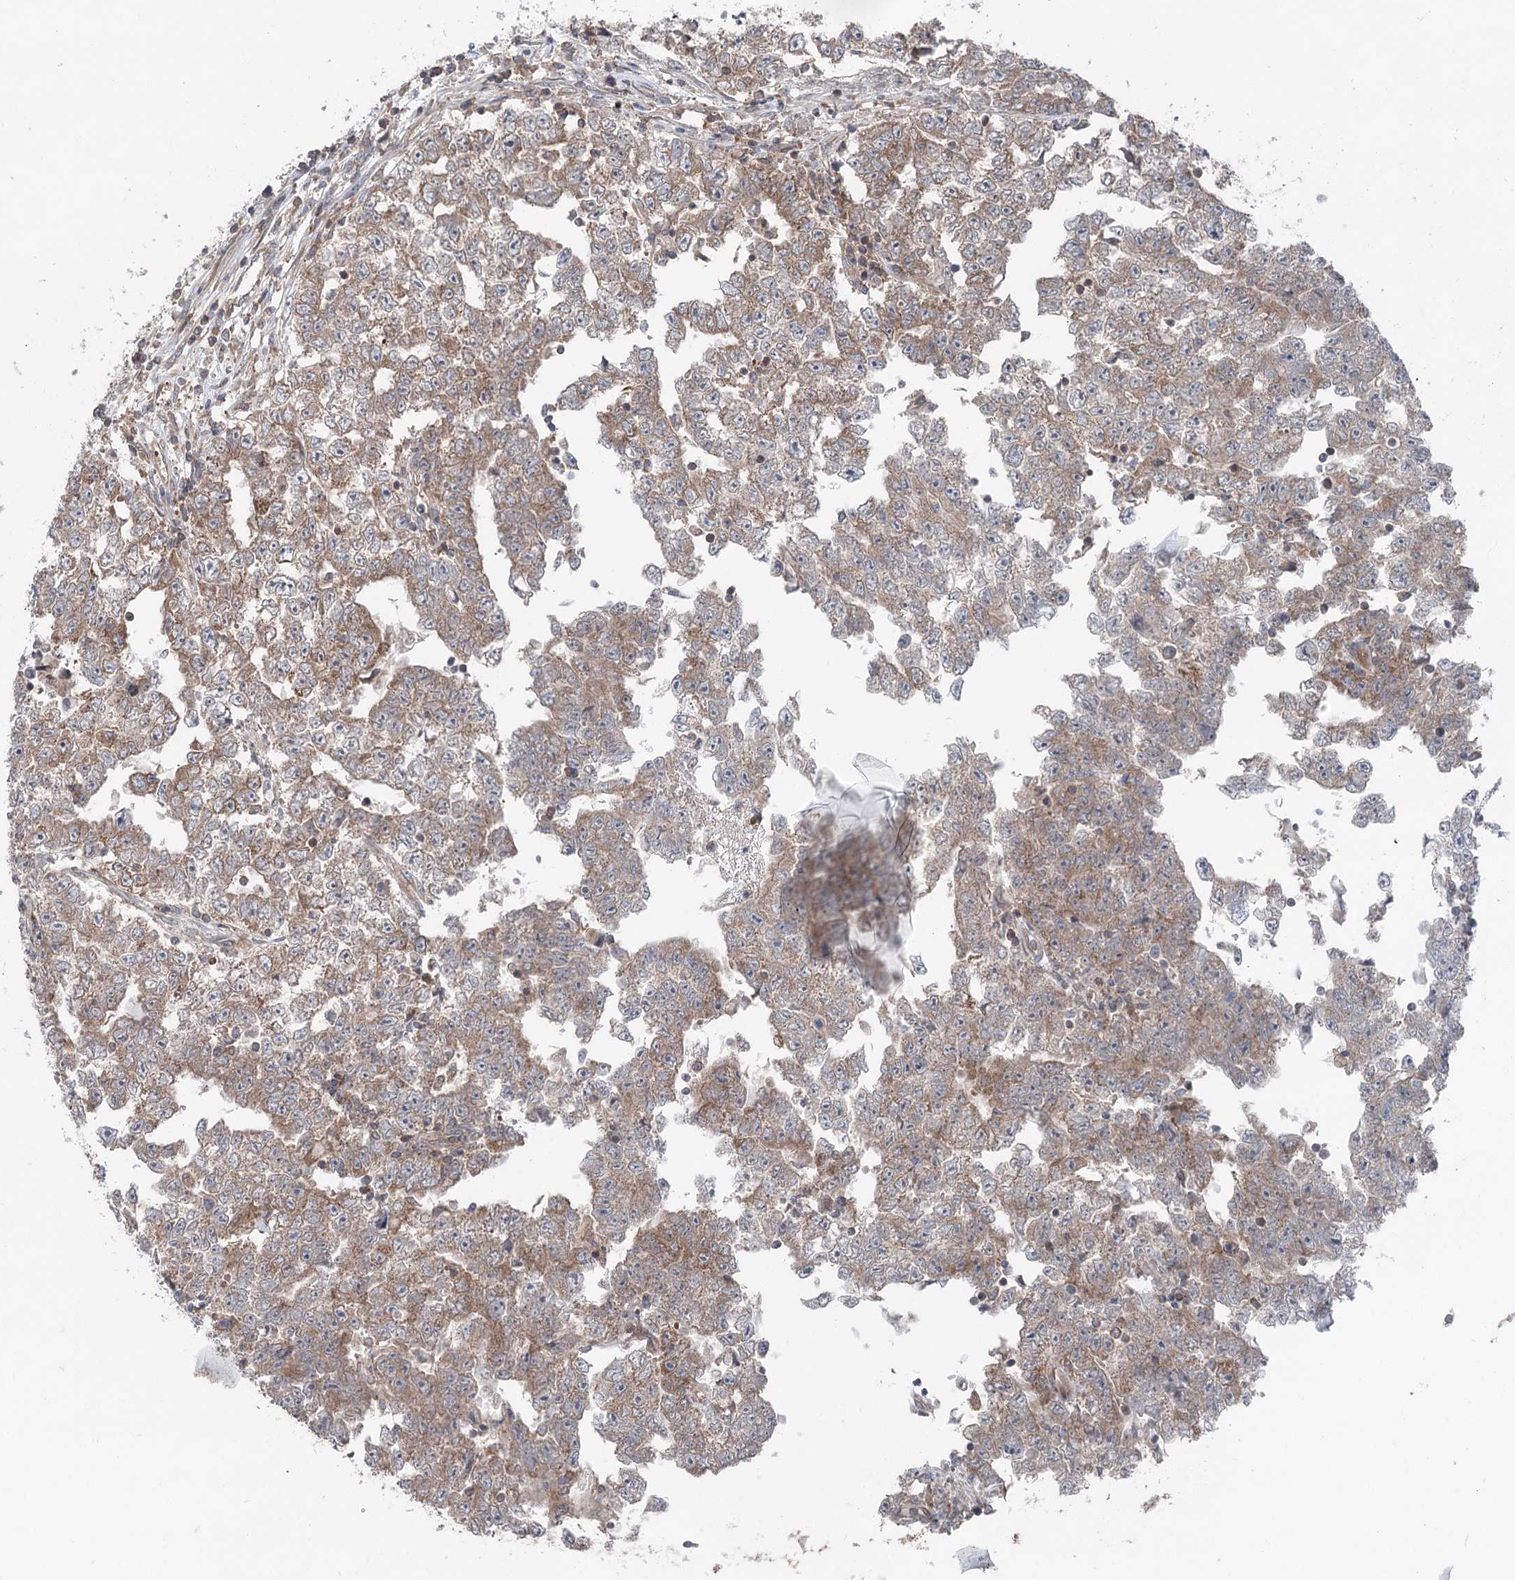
{"staining": {"intensity": "weak", "quantity": ">75%", "location": "cytoplasmic/membranous"}, "tissue": "testis cancer", "cell_type": "Tumor cells", "image_type": "cancer", "snomed": [{"axis": "morphology", "description": "Carcinoma, Embryonal, NOS"}, {"axis": "topography", "description": "Testis"}], "caption": "The immunohistochemical stain highlights weak cytoplasmic/membranous expression in tumor cells of testis cancer tissue.", "gene": "PPP1R21", "patient": {"sex": "male", "age": 25}}